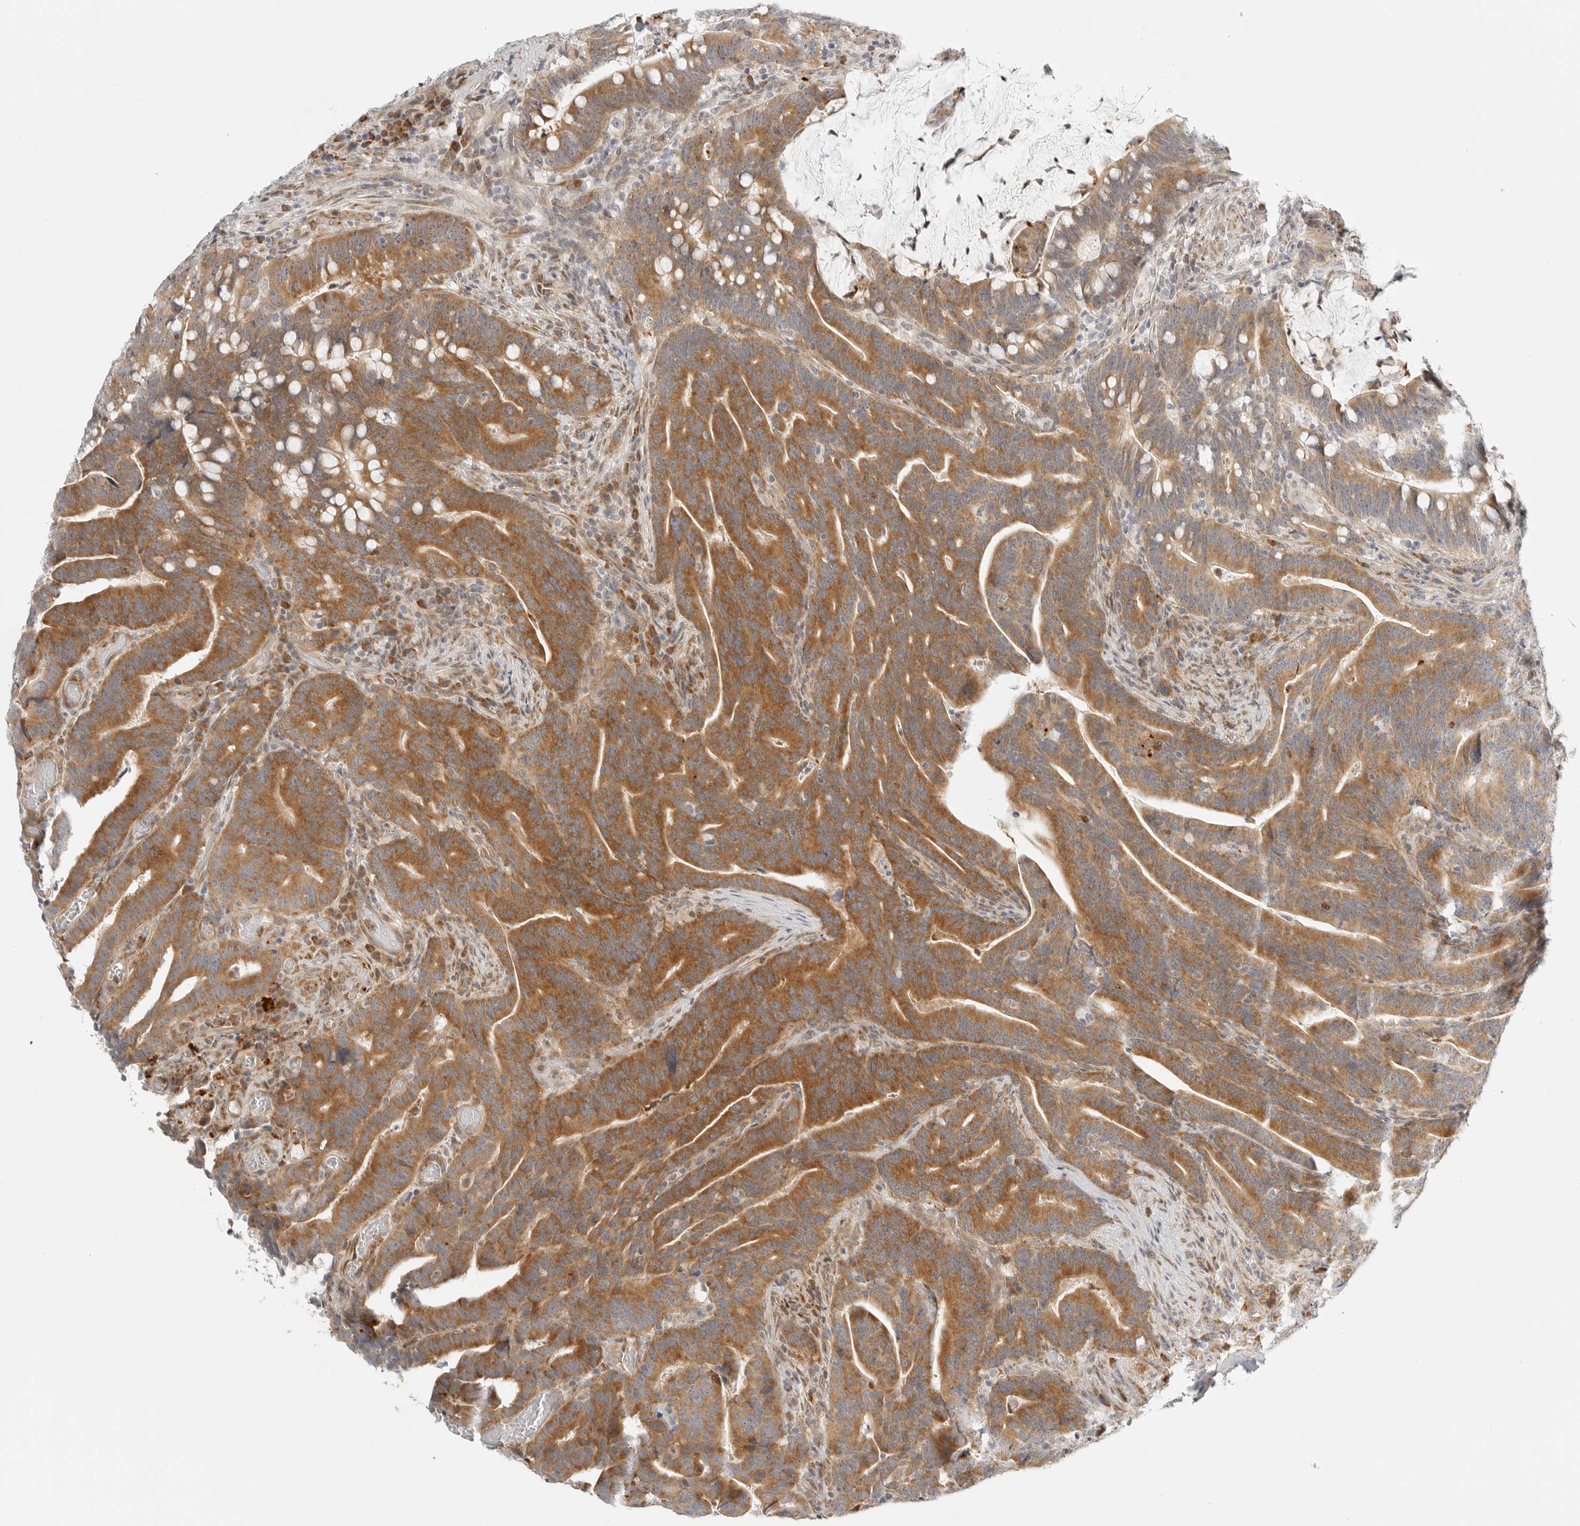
{"staining": {"intensity": "moderate", "quantity": ">75%", "location": "cytoplasmic/membranous"}, "tissue": "colorectal cancer", "cell_type": "Tumor cells", "image_type": "cancer", "snomed": [{"axis": "morphology", "description": "Adenocarcinoma, NOS"}, {"axis": "topography", "description": "Colon"}], "caption": "Brown immunohistochemical staining in colorectal cancer (adenocarcinoma) displays moderate cytoplasmic/membranous positivity in about >75% of tumor cells.", "gene": "DSCC1", "patient": {"sex": "female", "age": 66}}